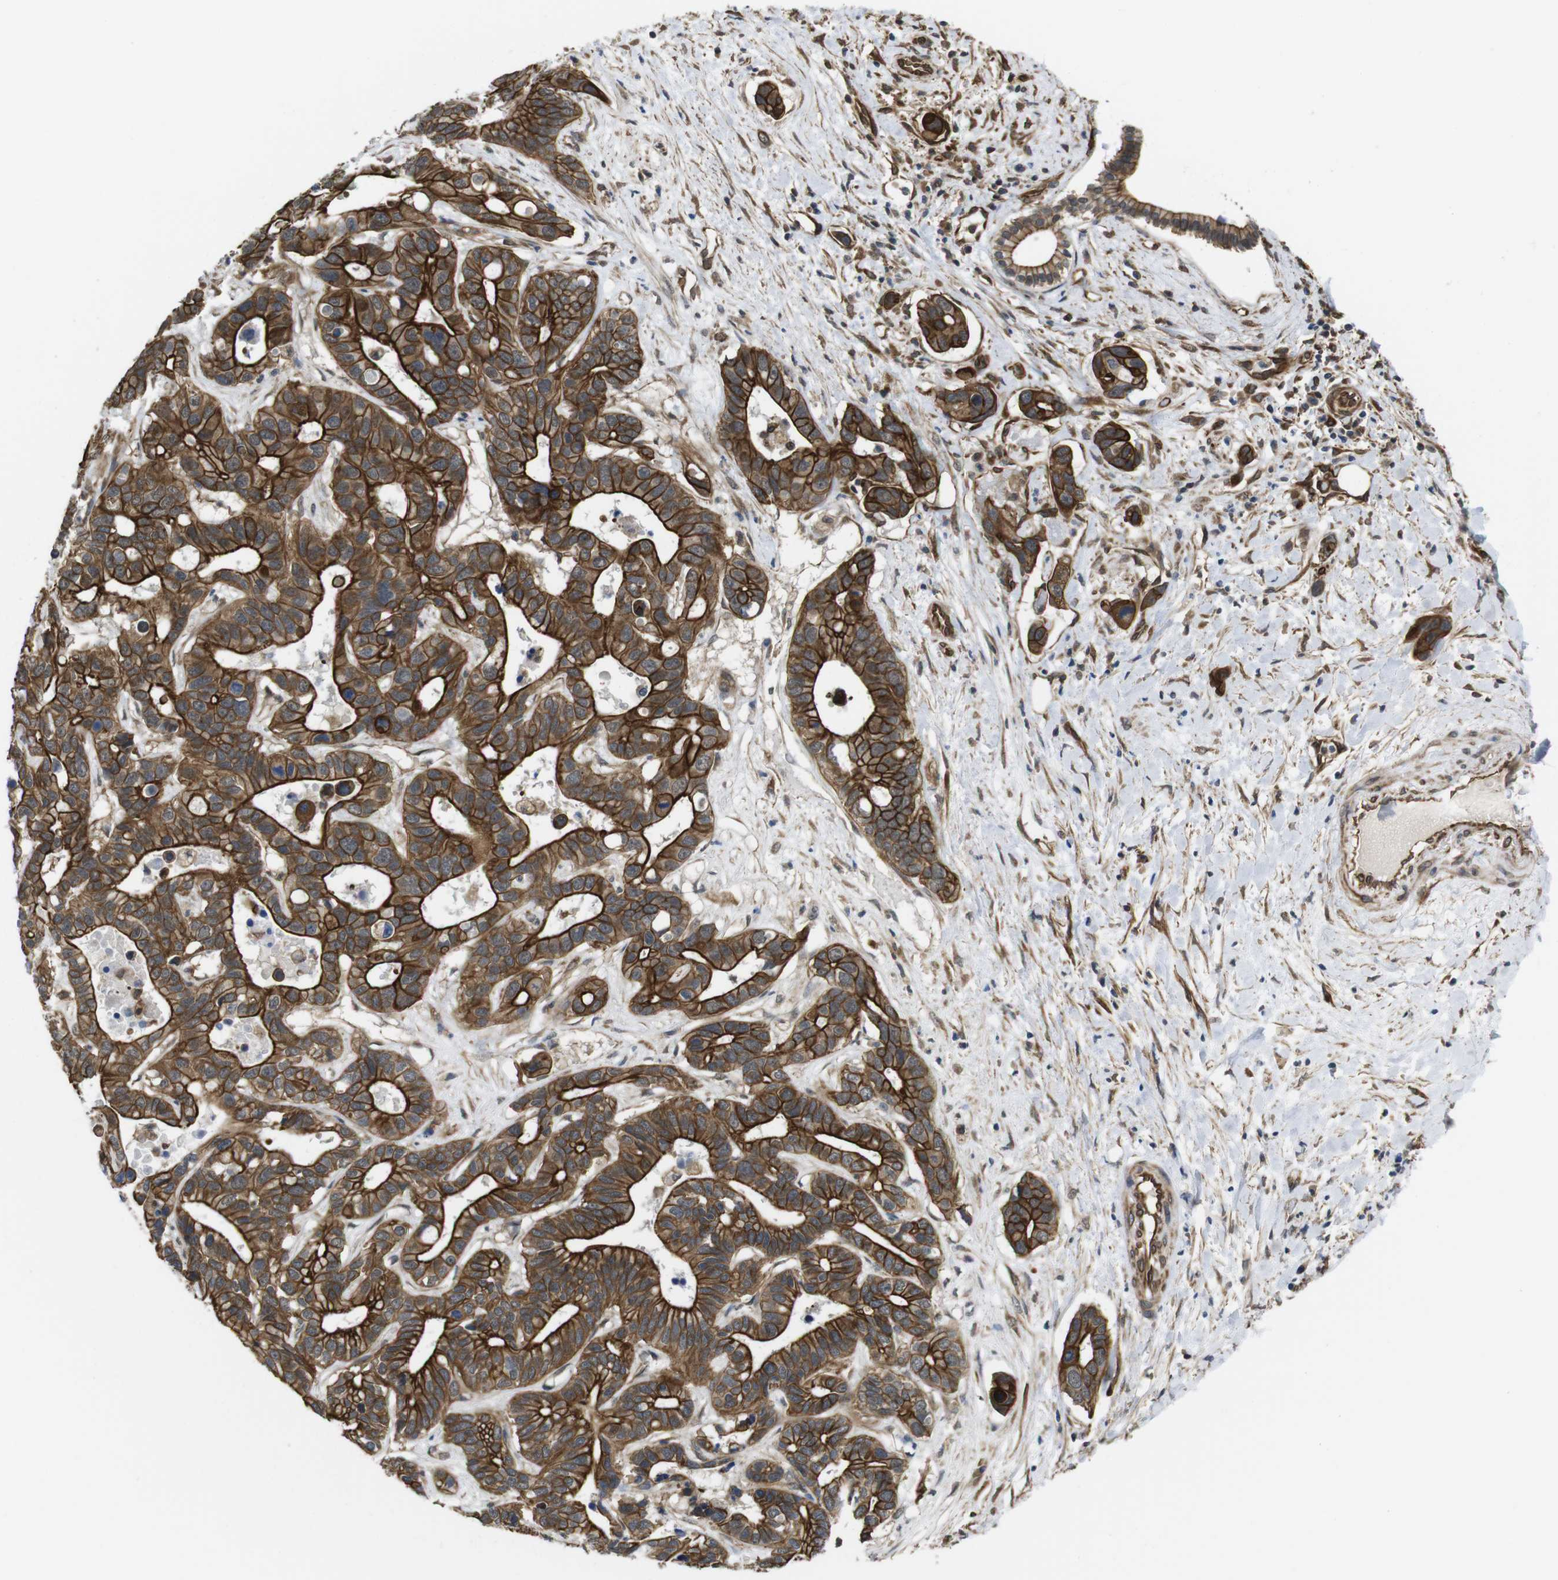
{"staining": {"intensity": "strong", "quantity": ">75%", "location": "cytoplasmic/membranous"}, "tissue": "liver cancer", "cell_type": "Tumor cells", "image_type": "cancer", "snomed": [{"axis": "morphology", "description": "Cholangiocarcinoma"}, {"axis": "topography", "description": "Liver"}], "caption": "Liver cholangiocarcinoma stained with DAB (3,3'-diaminobenzidine) IHC demonstrates high levels of strong cytoplasmic/membranous expression in about >75% of tumor cells.", "gene": "ZDHHC5", "patient": {"sex": "female", "age": 65}}